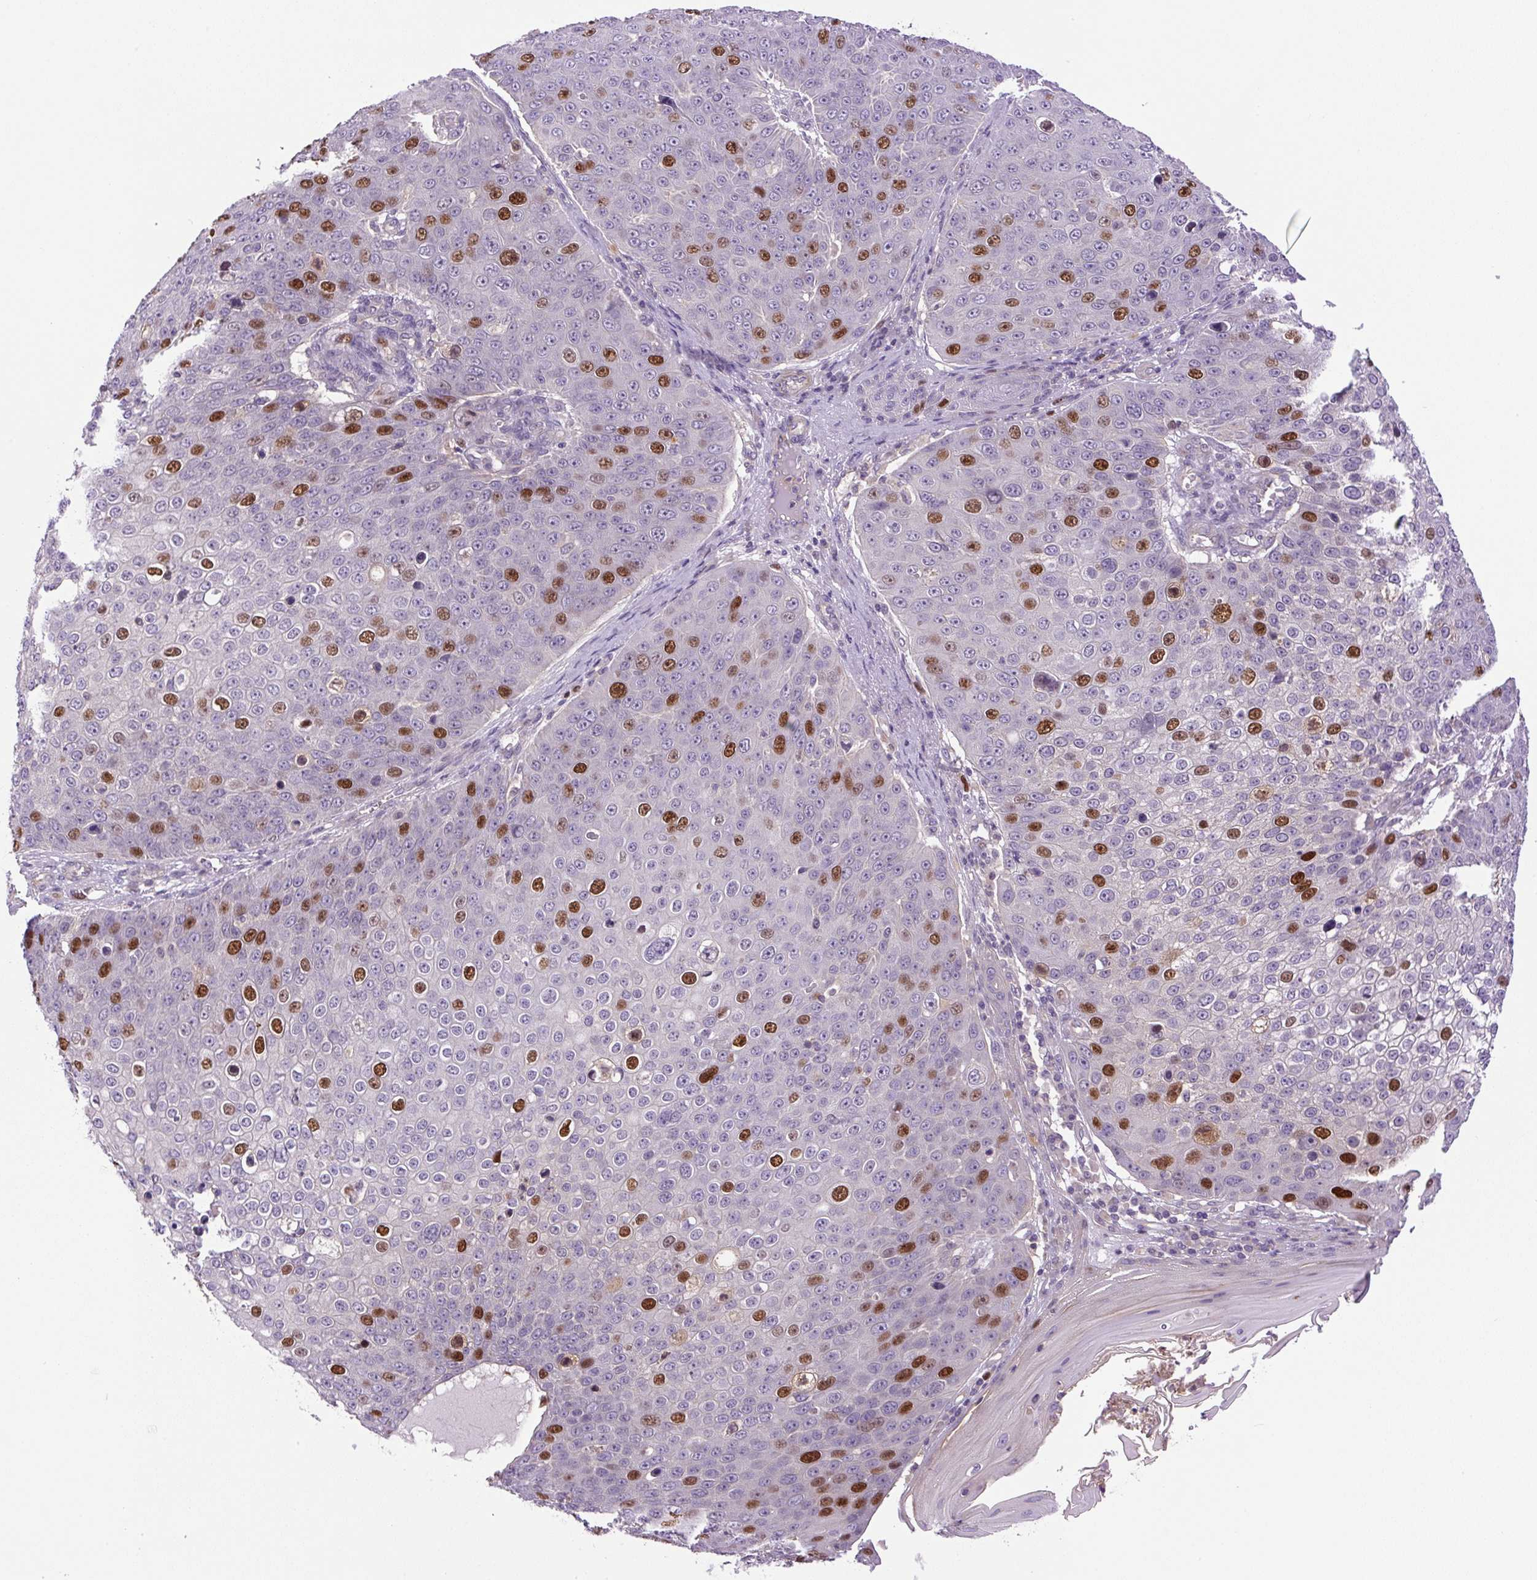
{"staining": {"intensity": "strong", "quantity": "<25%", "location": "nuclear"}, "tissue": "skin cancer", "cell_type": "Tumor cells", "image_type": "cancer", "snomed": [{"axis": "morphology", "description": "Squamous cell carcinoma, NOS"}, {"axis": "topography", "description": "Skin"}], "caption": "Immunohistochemistry (IHC) of human squamous cell carcinoma (skin) displays medium levels of strong nuclear staining in about <25% of tumor cells.", "gene": "KIFC1", "patient": {"sex": "male", "age": 71}}